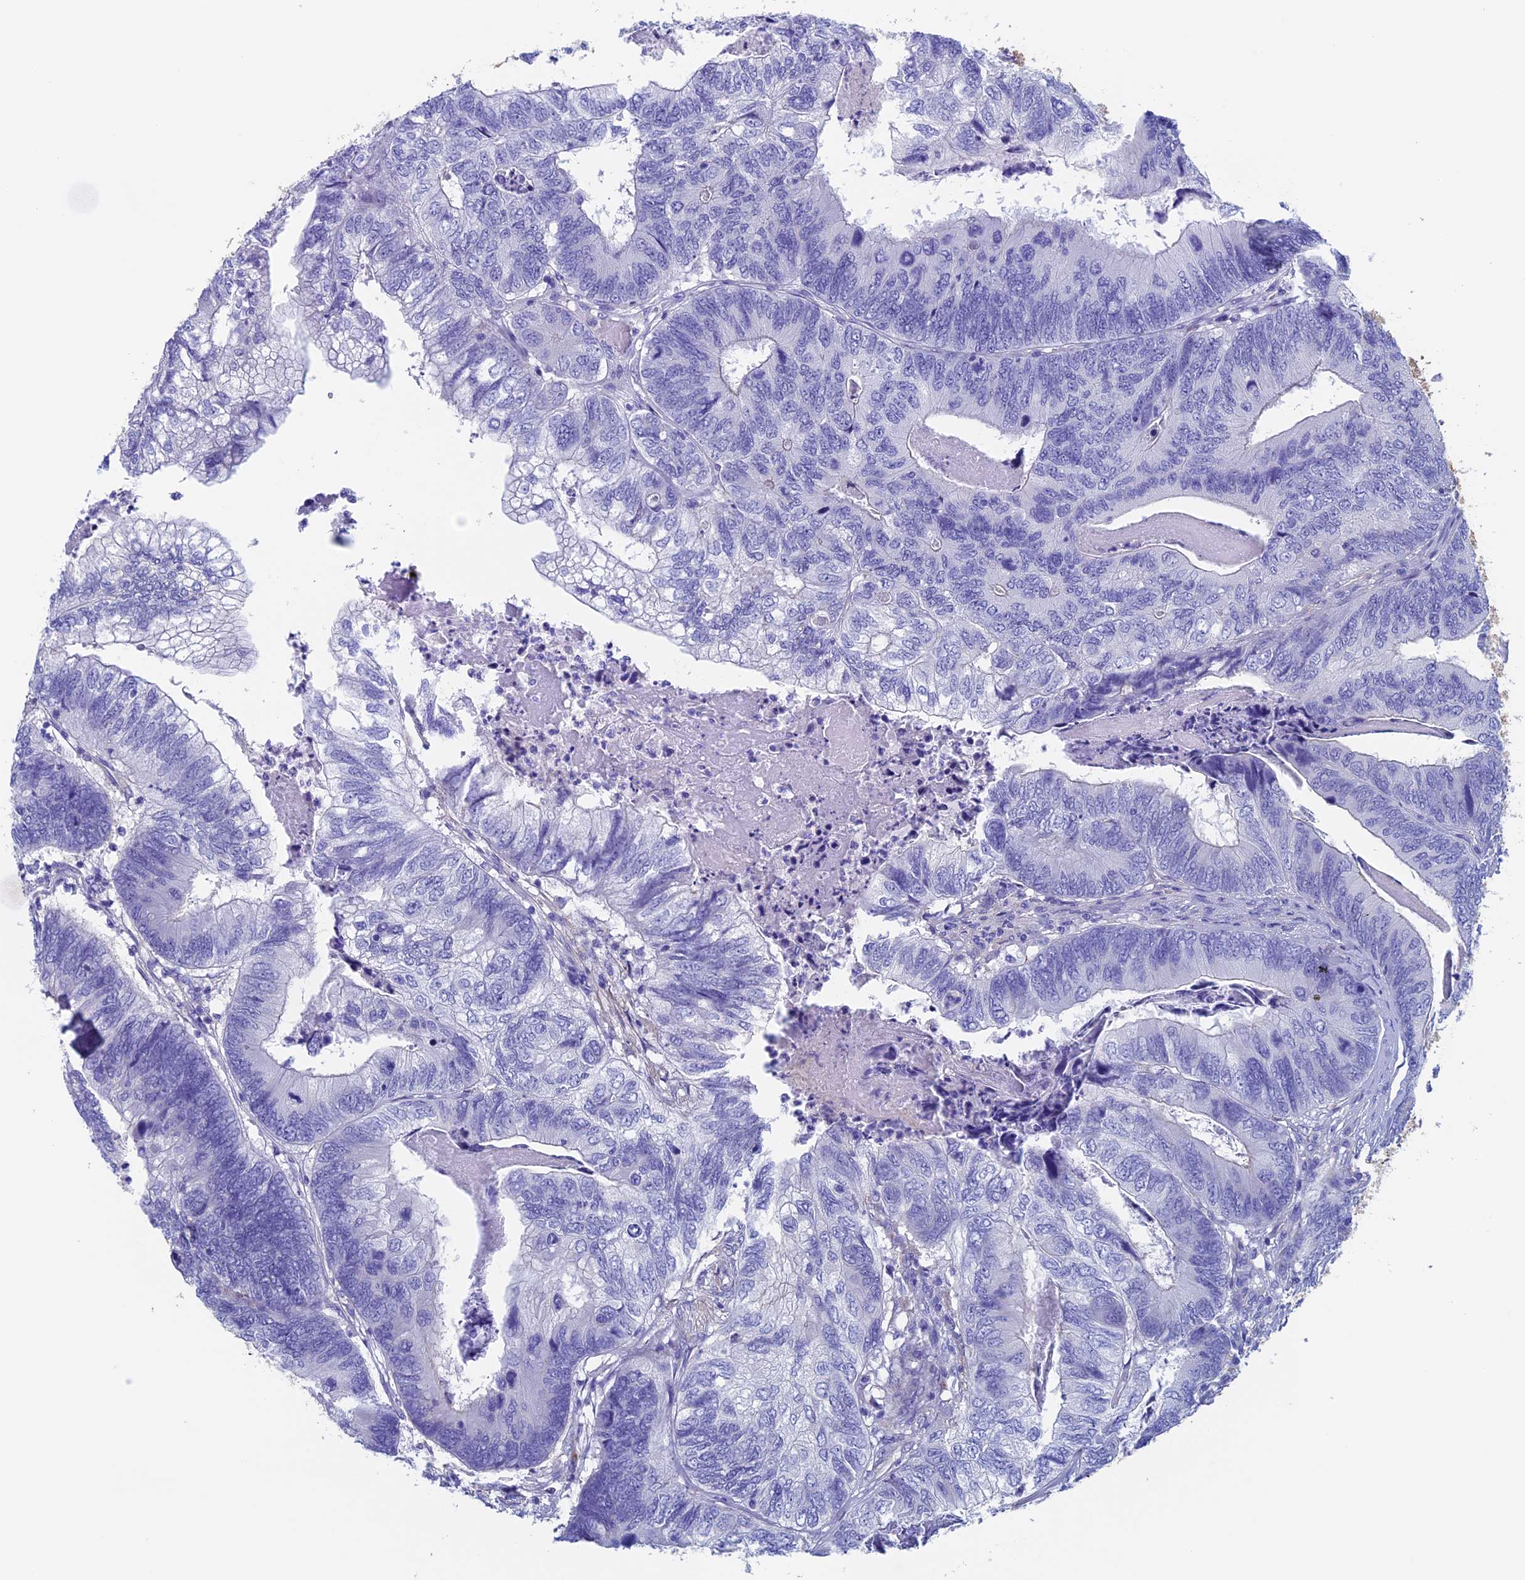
{"staining": {"intensity": "negative", "quantity": "none", "location": "none"}, "tissue": "colorectal cancer", "cell_type": "Tumor cells", "image_type": "cancer", "snomed": [{"axis": "morphology", "description": "Adenocarcinoma, NOS"}, {"axis": "topography", "description": "Colon"}], "caption": "Histopathology image shows no significant protein staining in tumor cells of adenocarcinoma (colorectal). The staining was performed using DAB (3,3'-diaminobenzidine) to visualize the protein expression in brown, while the nuclei were stained in blue with hematoxylin (Magnification: 20x).", "gene": "ADH7", "patient": {"sex": "female", "age": 67}}